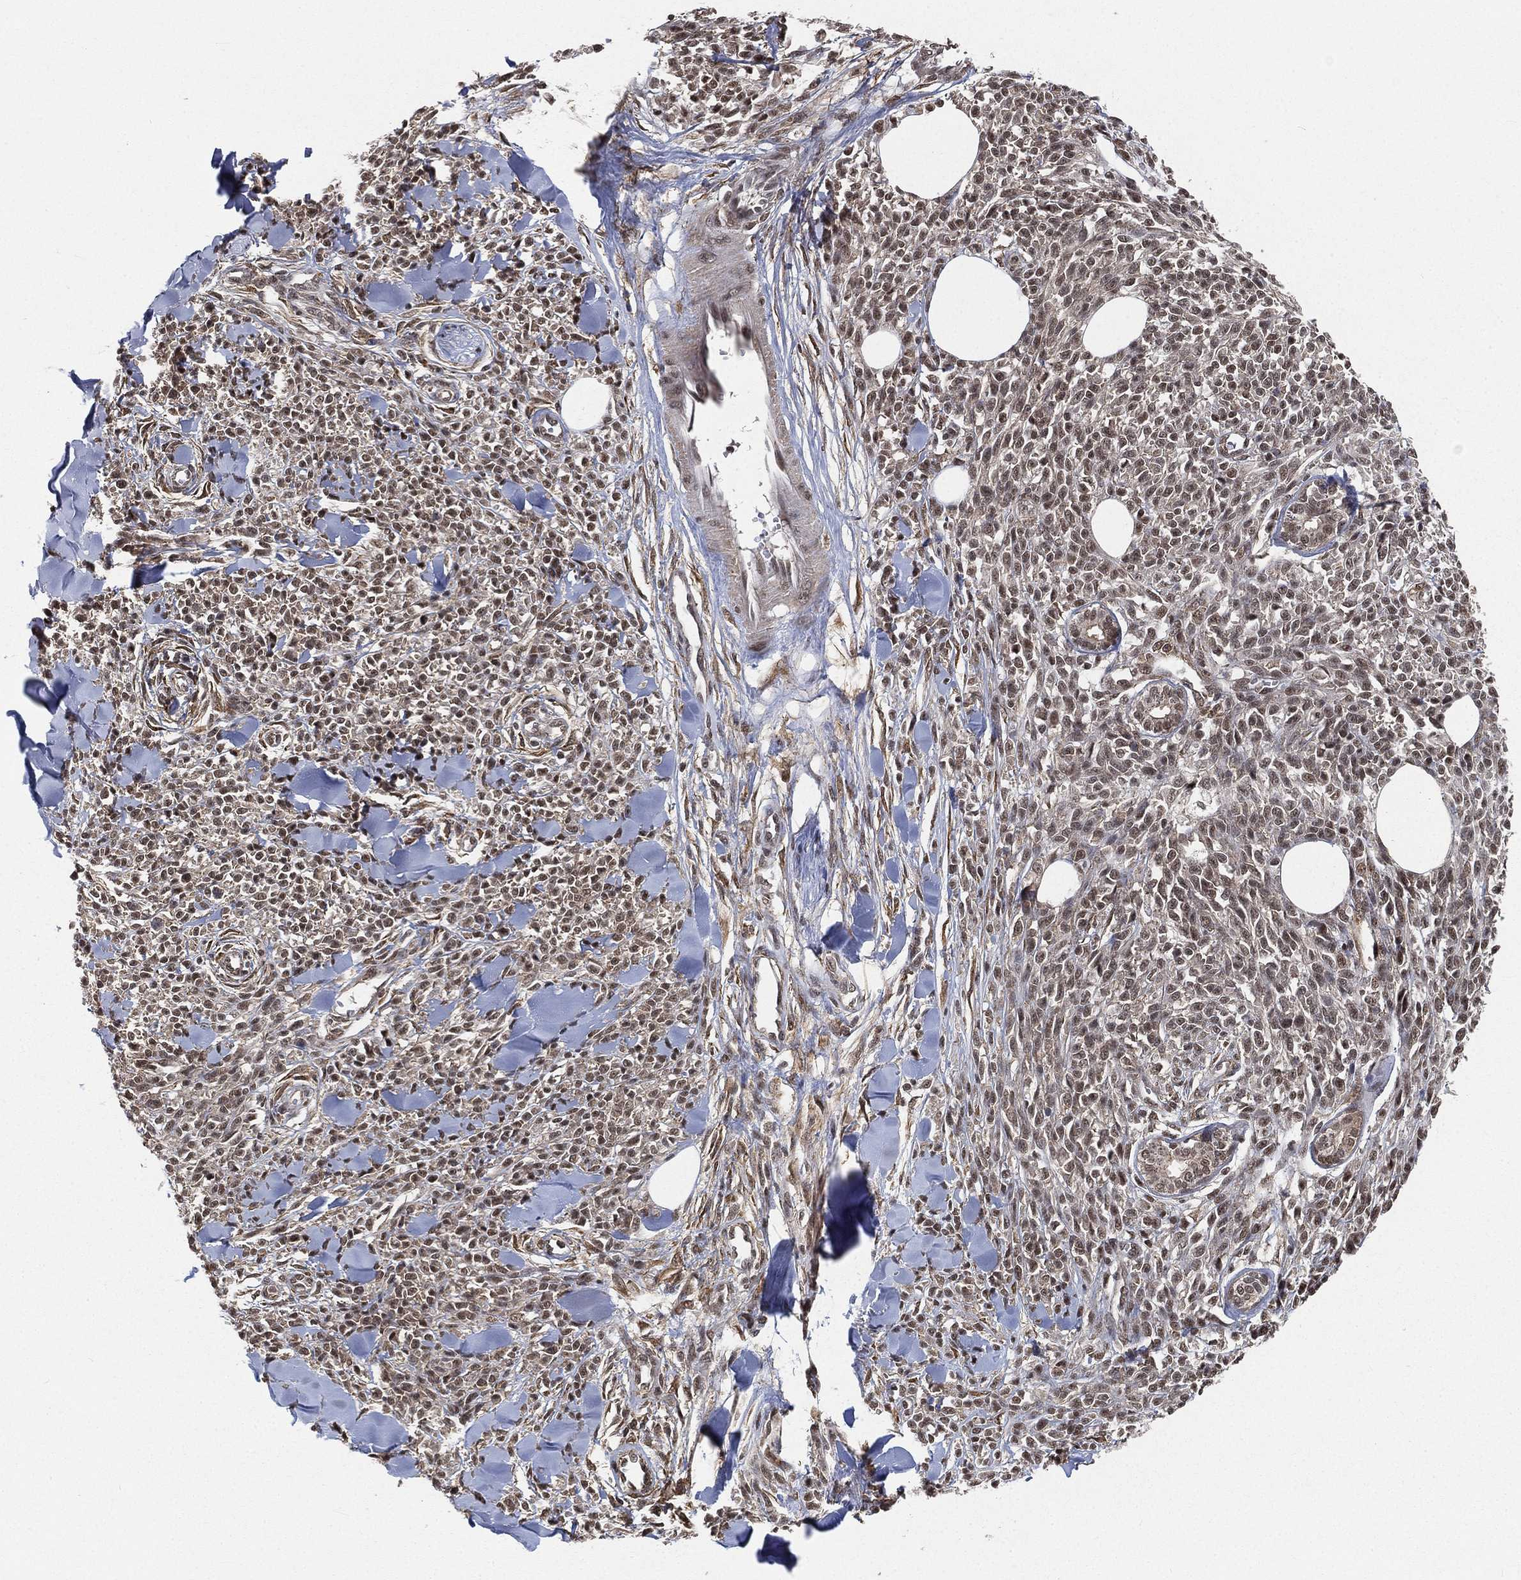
{"staining": {"intensity": "moderate", "quantity": ">75%", "location": "nuclear"}, "tissue": "melanoma", "cell_type": "Tumor cells", "image_type": "cancer", "snomed": [{"axis": "morphology", "description": "Malignant melanoma, NOS"}, {"axis": "topography", "description": "Skin"}, {"axis": "topography", "description": "Skin of trunk"}], "caption": "Moderate nuclear positivity is seen in about >75% of tumor cells in malignant melanoma.", "gene": "RSRC2", "patient": {"sex": "male", "age": 74}}